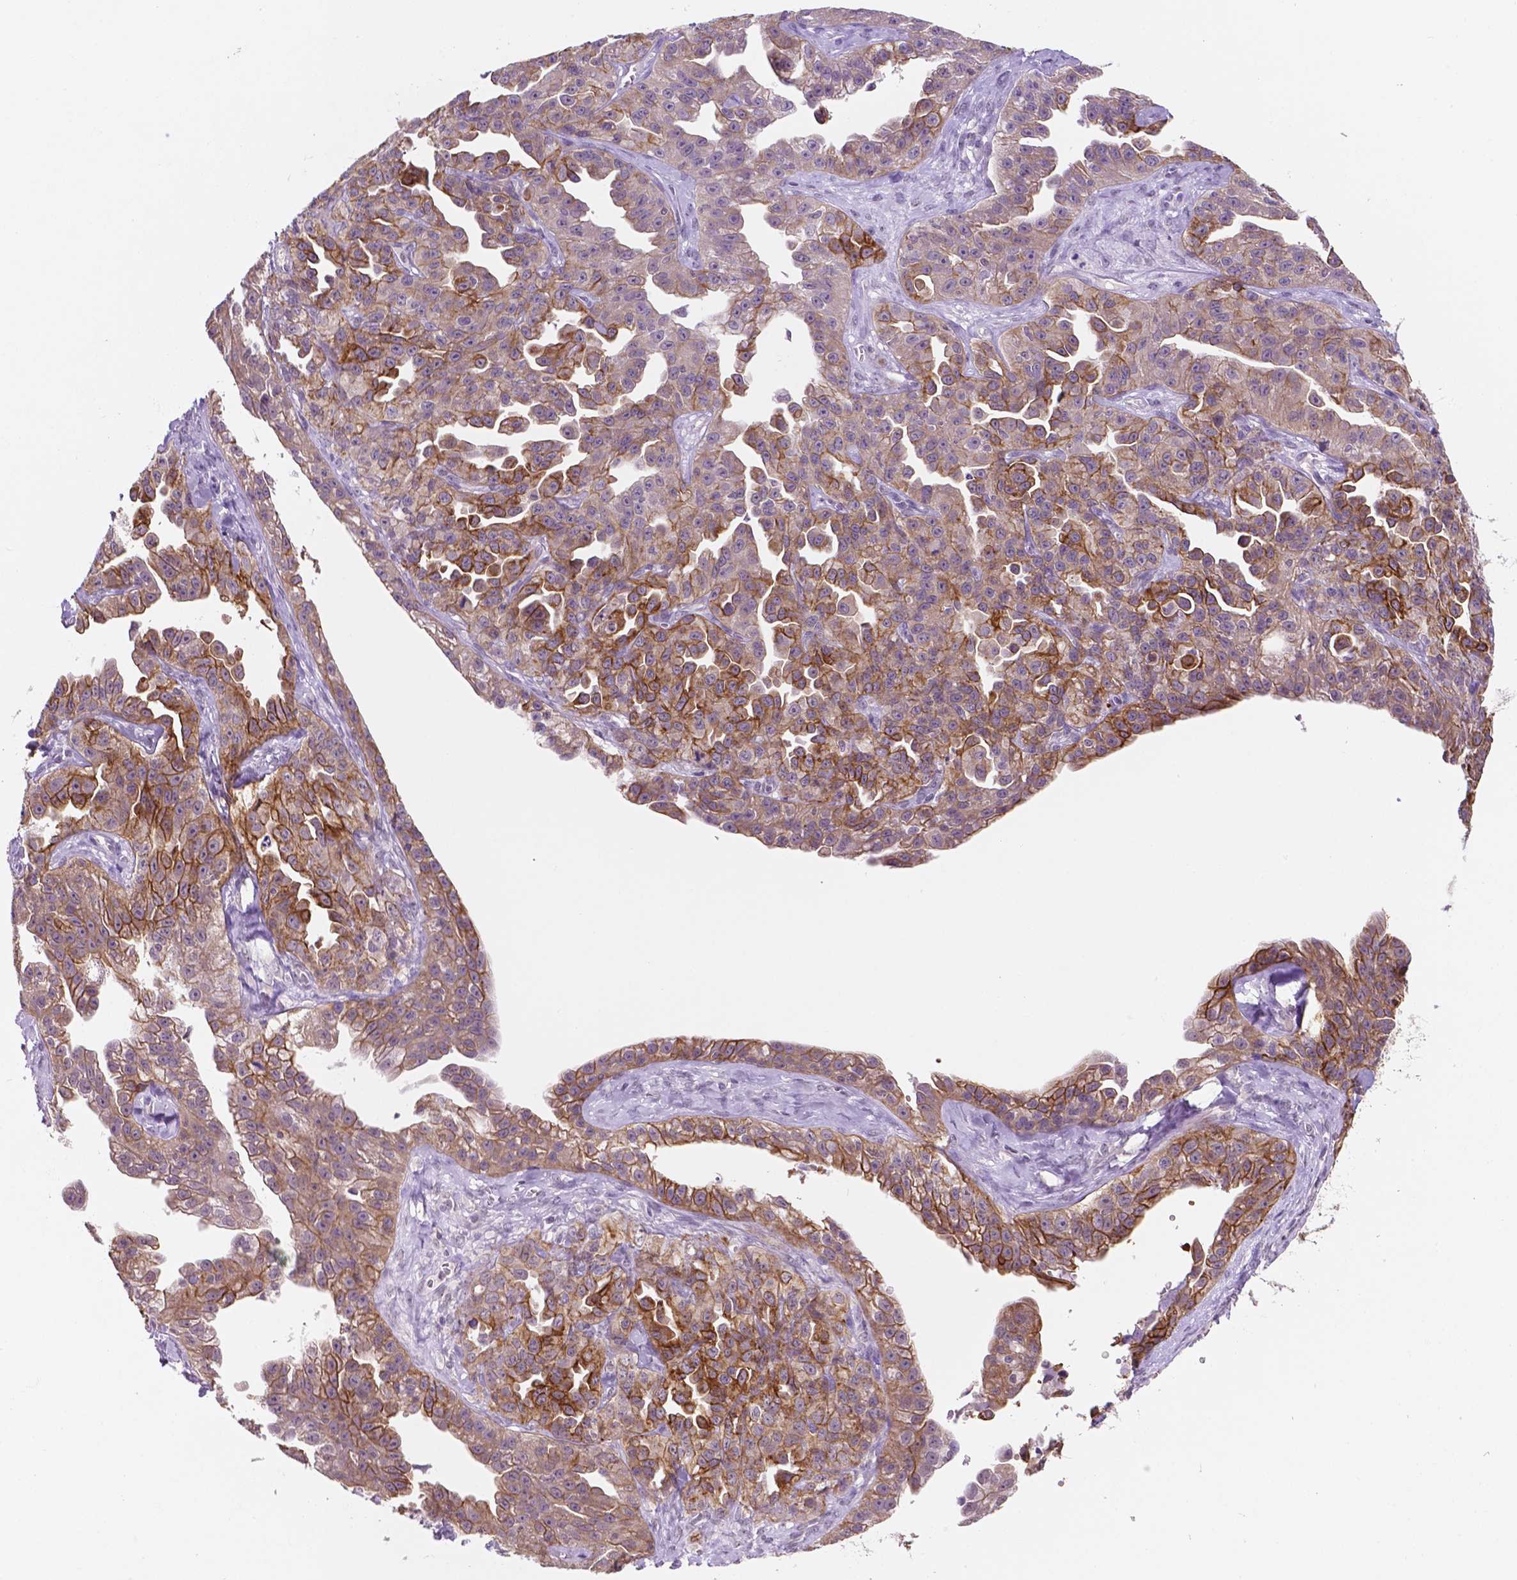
{"staining": {"intensity": "moderate", "quantity": "25%-75%", "location": "cytoplasmic/membranous"}, "tissue": "ovarian cancer", "cell_type": "Tumor cells", "image_type": "cancer", "snomed": [{"axis": "morphology", "description": "Cystadenocarcinoma, serous, NOS"}, {"axis": "topography", "description": "Ovary"}], "caption": "DAB immunohistochemical staining of ovarian cancer reveals moderate cytoplasmic/membranous protein expression in about 25%-75% of tumor cells.", "gene": "SHLD3", "patient": {"sex": "female", "age": 75}}